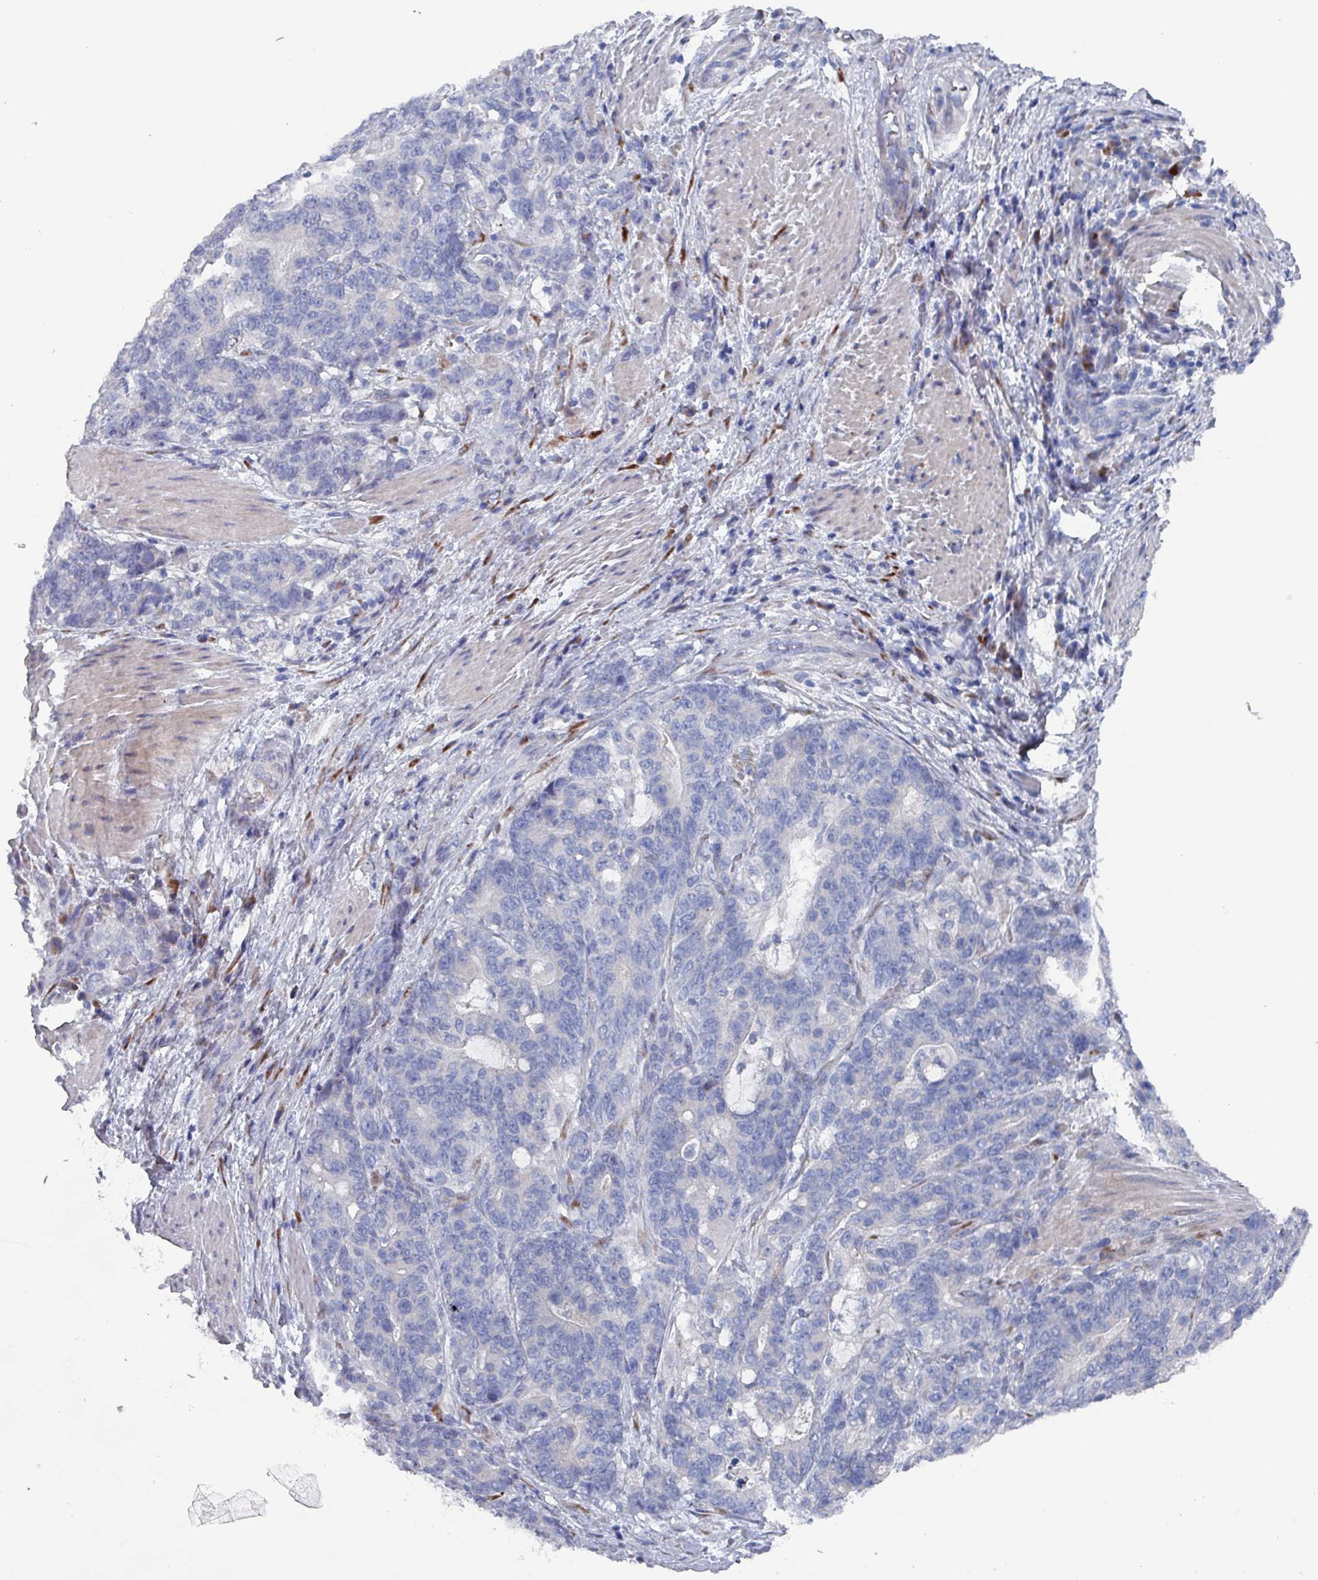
{"staining": {"intensity": "negative", "quantity": "none", "location": "none"}, "tissue": "stomach cancer", "cell_type": "Tumor cells", "image_type": "cancer", "snomed": [{"axis": "morphology", "description": "Normal tissue, NOS"}, {"axis": "morphology", "description": "Adenocarcinoma, NOS"}, {"axis": "topography", "description": "Stomach"}], "caption": "An image of adenocarcinoma (stomach) stained for a protein reveals no brown staining in tumor cells. (DAB (3,3'-diaminobenzidine) immunohistochemistry visualized using brightfield microscopy, high magnification).", "gene": "DRD5", "patient": {"sex": "female", "age": 64}}